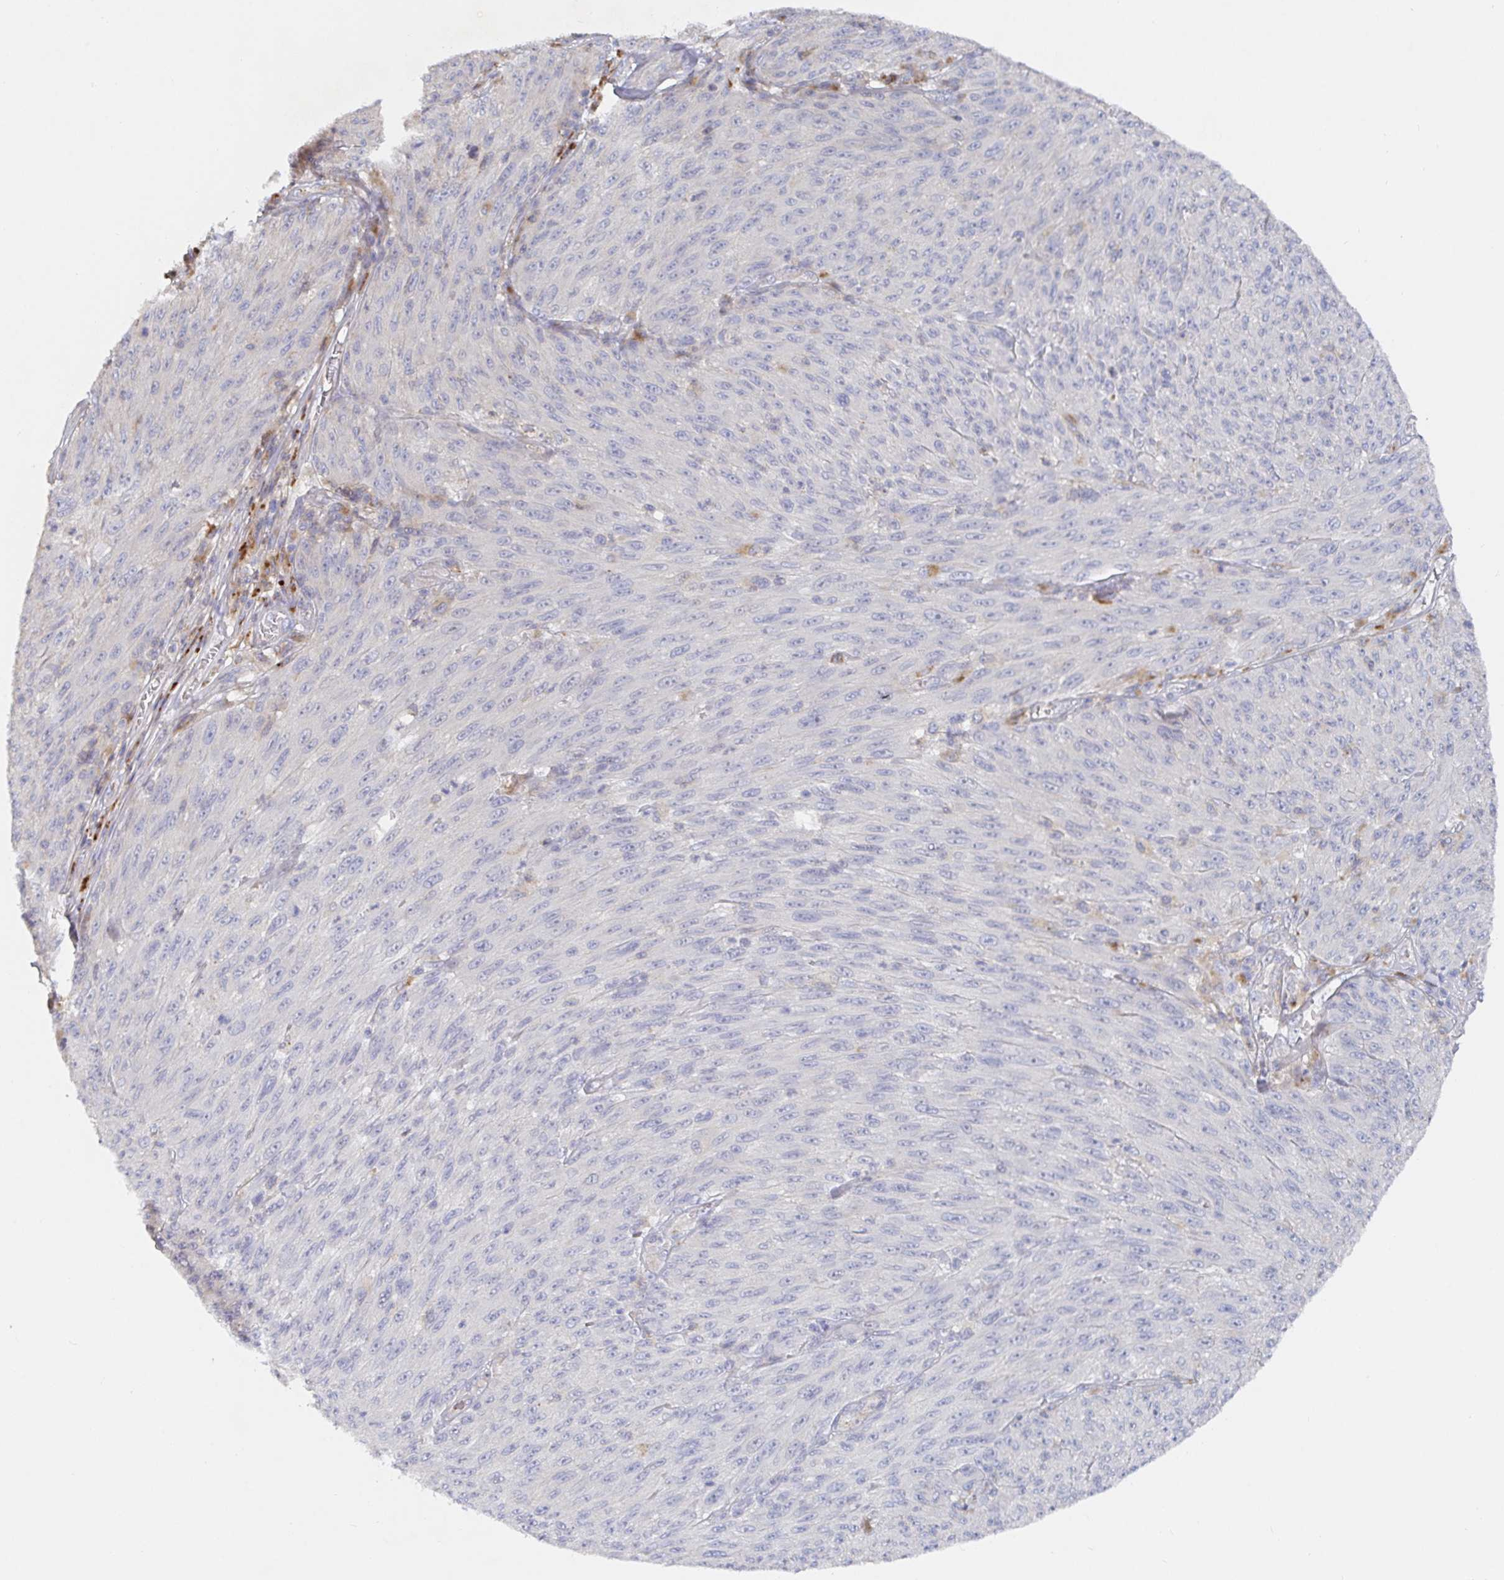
{"staining": {"intensity": "negative", "quantity": "none", "location": "none"}, "tissue": "melanoma", "cell_type": "Tumor cells", "image_type": "cancer", "snomed": [{"axis": "morphology", "description": "Malignant melanoma, NOS"}, {"axis": "topography", "description": "Skin"}], "caption": "High power microscopy histopathology image of an IHC photomicrograph of melanoma, revealing no significant expression in tumor cells. (DAB (3,3'-diaminobenzidine) IHC, high magnification).", "gene": "IRAK2", "patient": {"sex": "male", "age": 85}}